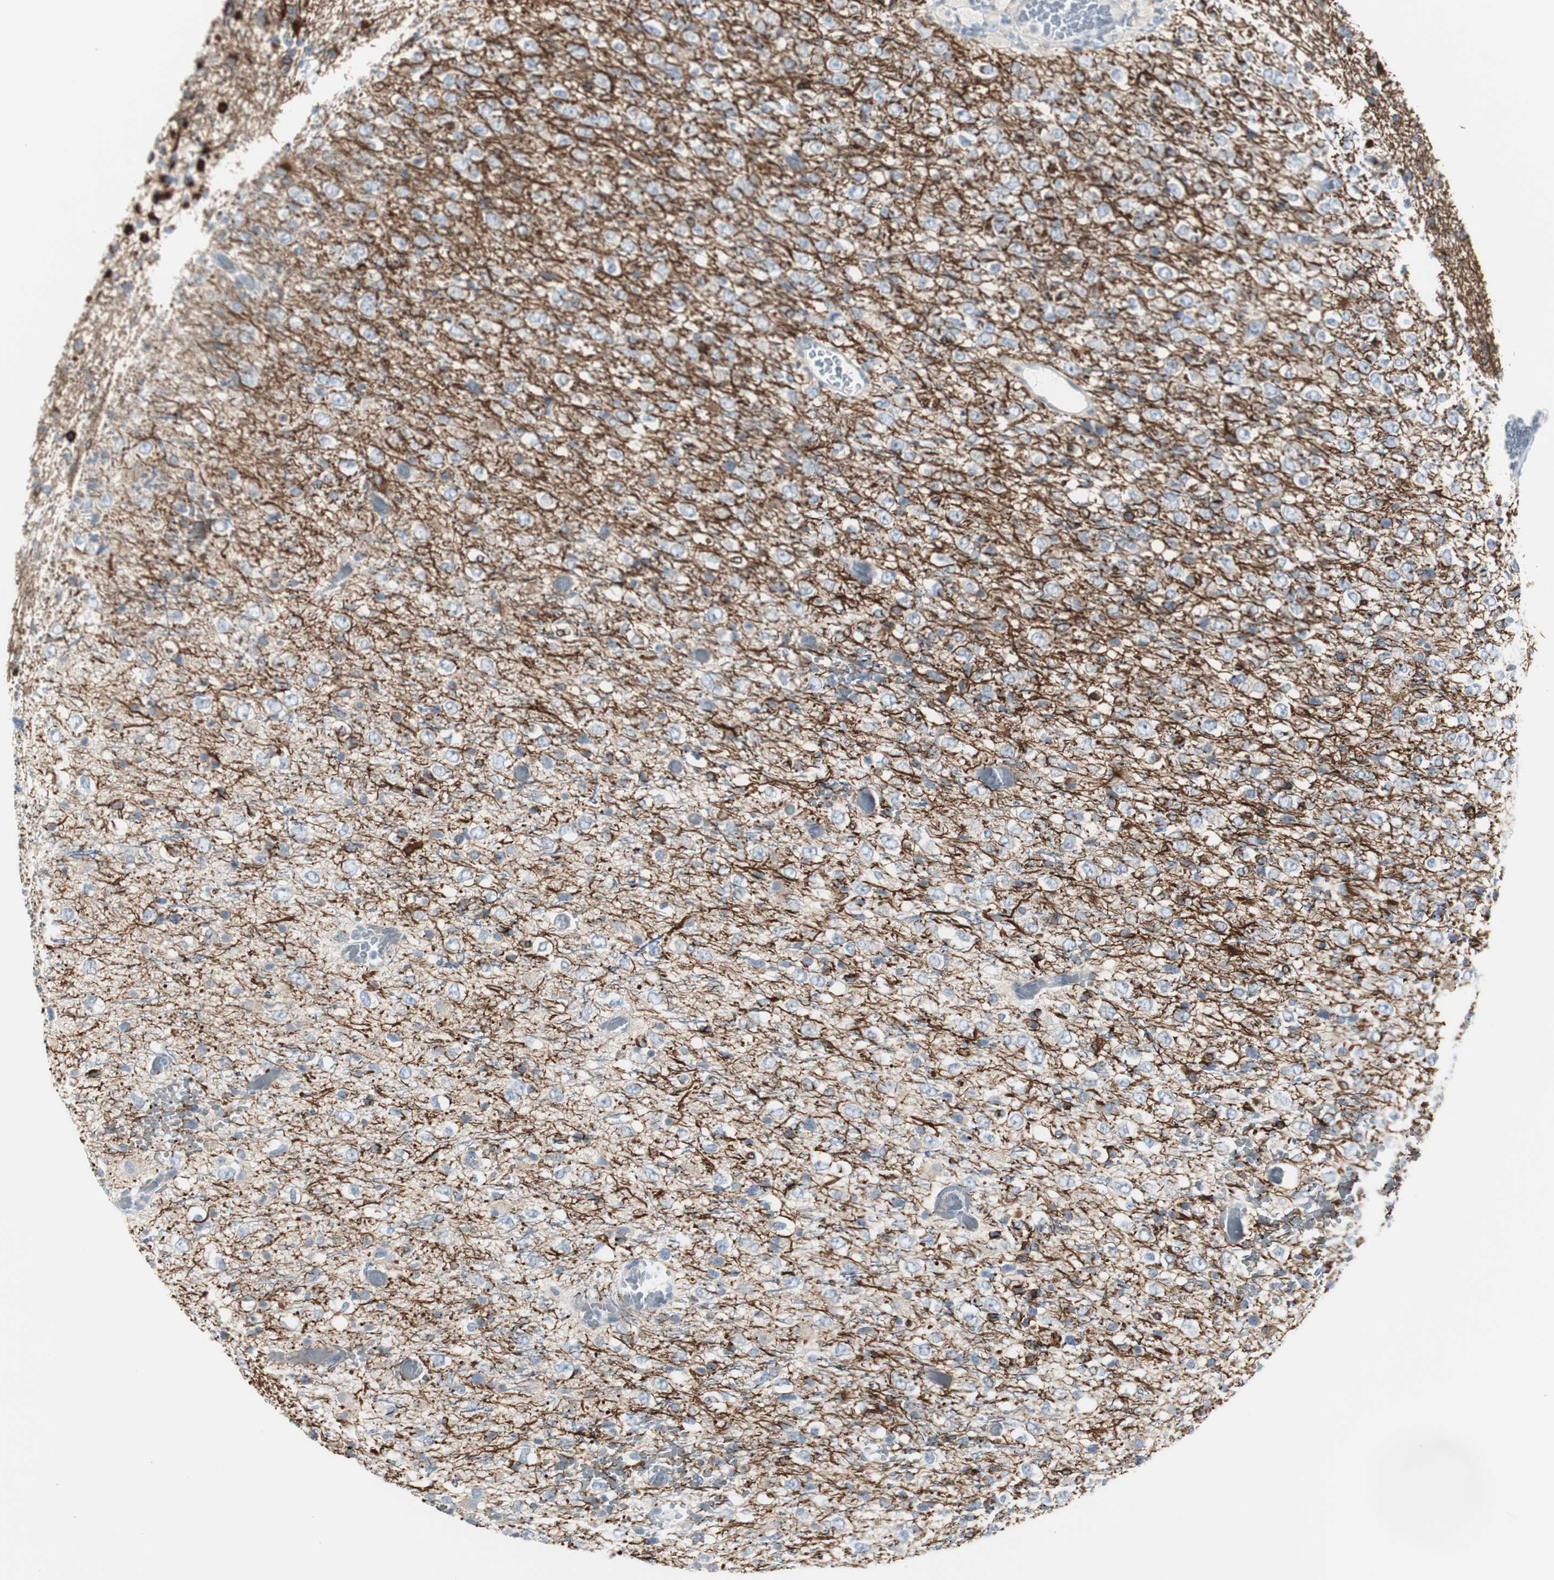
{"staining": {"intensity": "moderate", "quantity": "<25%", "location": "cytoplasmic/membranous"}, "tissue": "glioma", "cell_type": "Tumor cells", "image_type": "cancer", "snomed": [{"axis": "morphology", "description": "Glioma, malignant, High grade"}, {"axis": "topography", "description": "pancreas cauda"}], "caption": "The immunohistochemical stain labels moderate cytoplasmic/membranous expression in tumor cells of high-grade glioma (malignant) tissue.", "gene": "RPS12", "patient": {"sex": "male", "age": 60}}